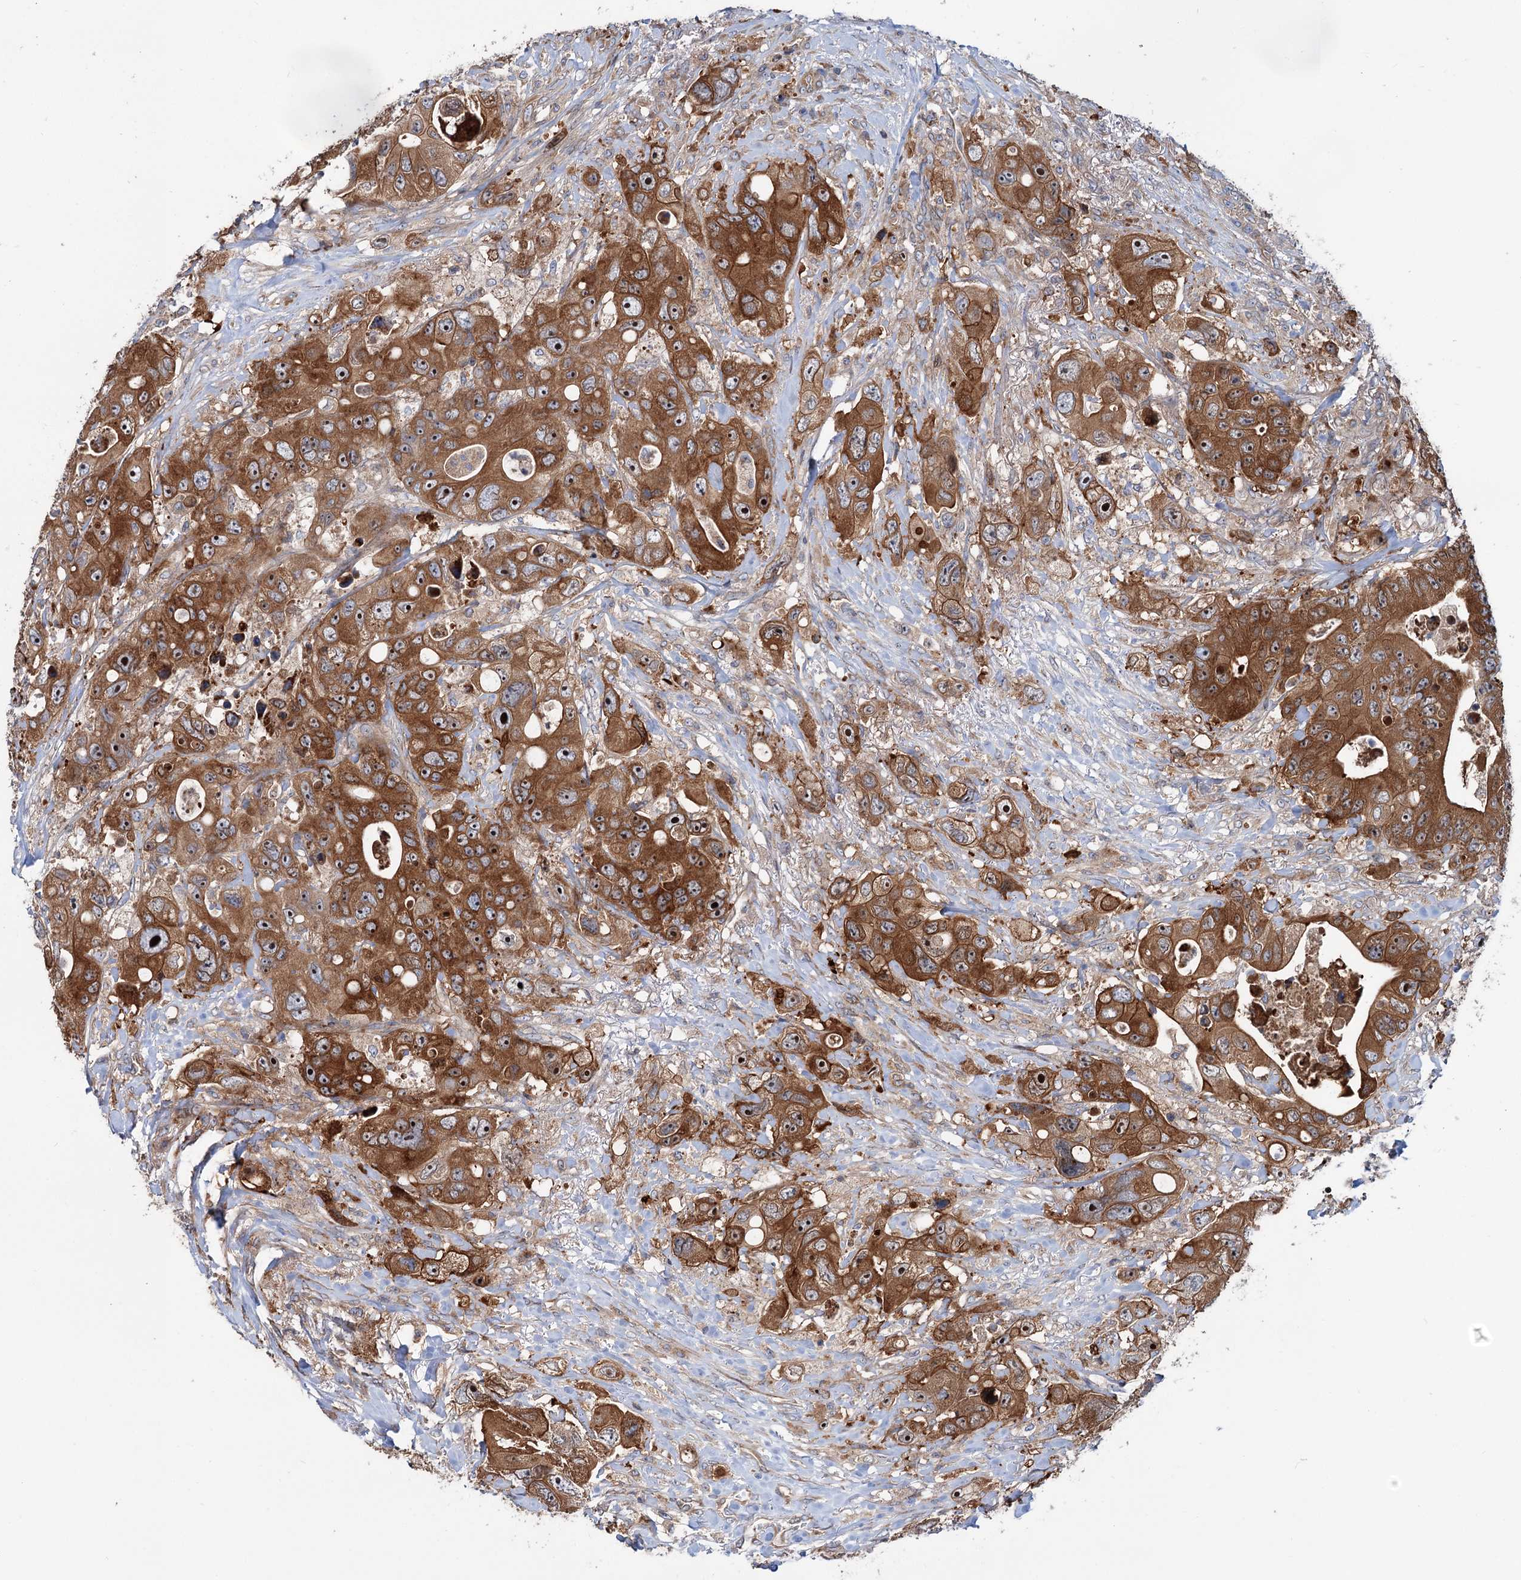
{"staining": {"intensity": "strong", "quantity": ">75%", "location": "cytoplasmic/membranous,nuclear"}, "tissue": "colorectal cancer", "cell_type": "Tumor cells", "image_type": "cancer", "snomed": [{"axis": "morphology", "description": "Adenocarcinoma, NOS"}, {"axis": "topography", "description": "Colon"}], "caption": "This is an image of IHC staining of colorectal cancer, which shows strong staining in the cytoplasmic/membranous and nuclear of tumor cells.", "gene": "PTDSS2", "patient": {"sex": "female", "age": 46}}